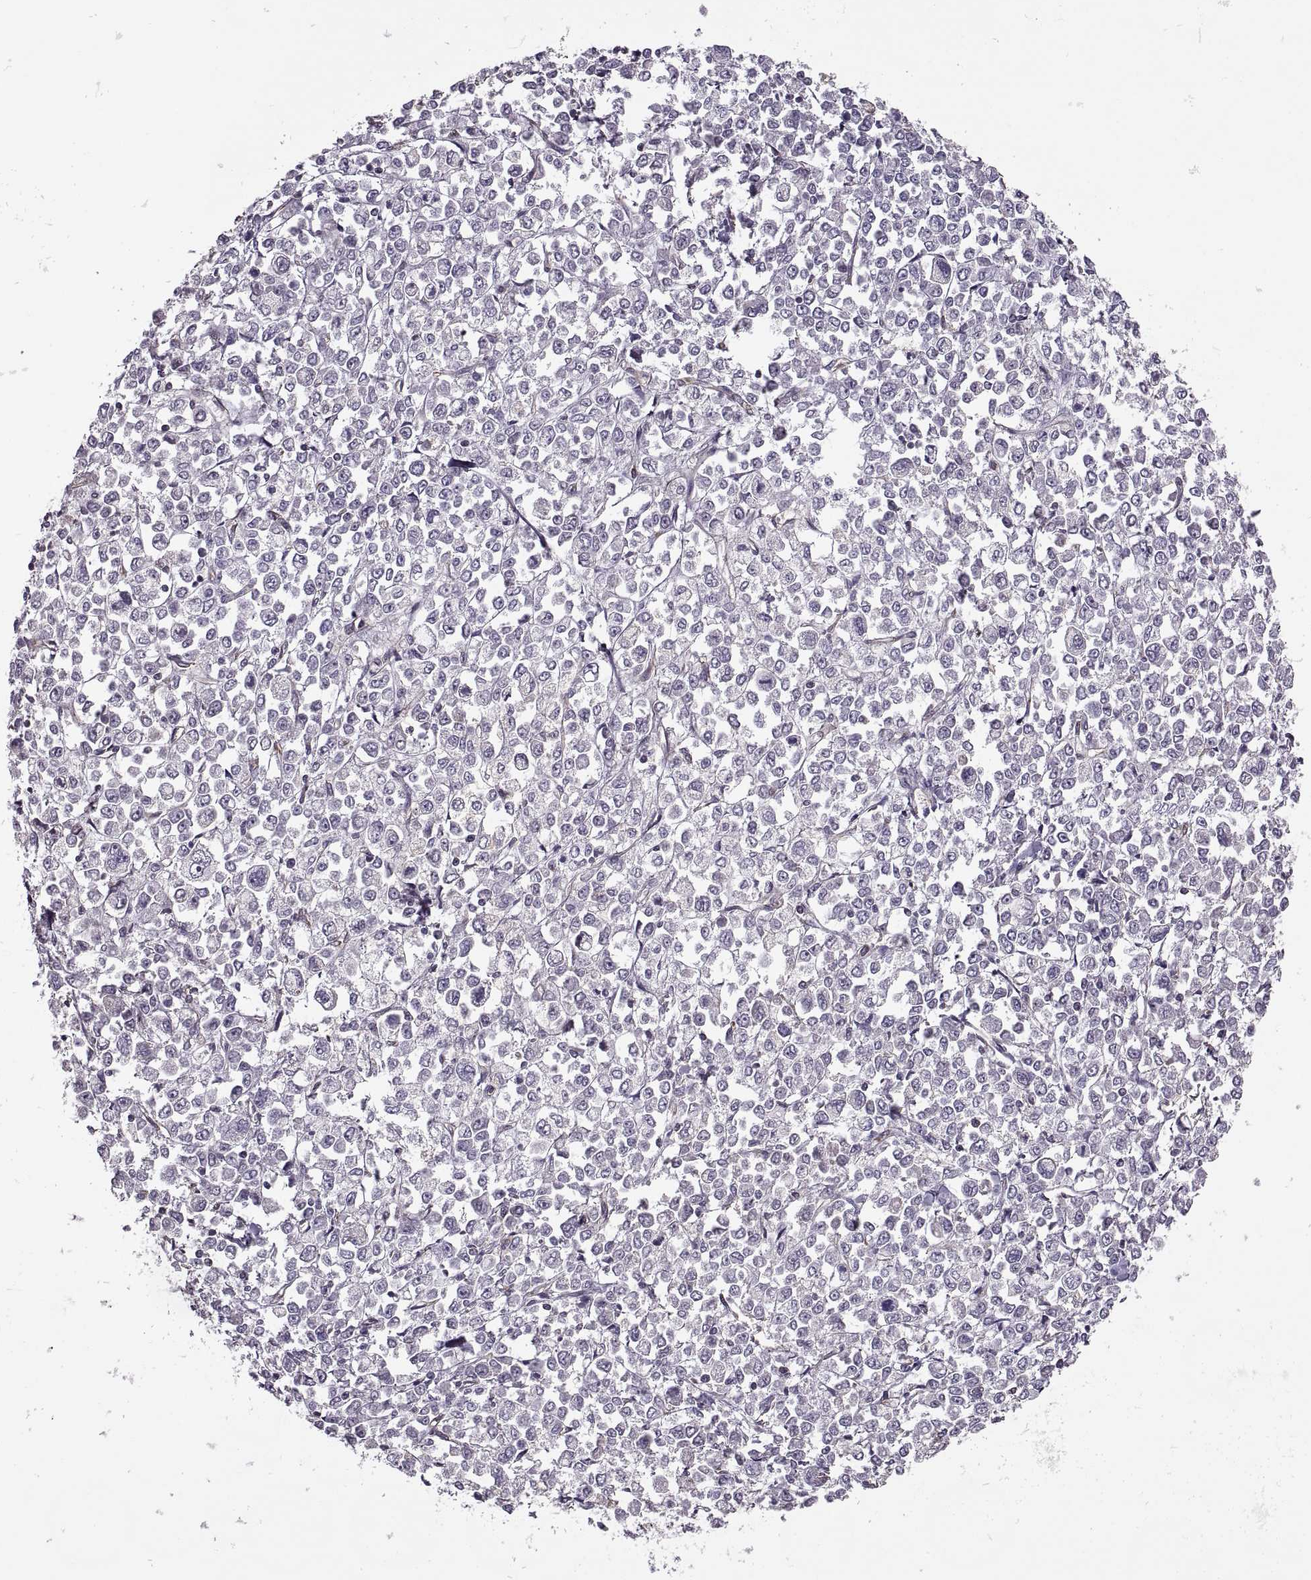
{"staining": {"intensity": "negative", "quantity": "none", "location": "none"}, "tissue": "stomach cancer", "cell_type": "Tumor cells", "image_type": "cancer", "snomed": [{"axis": "morphology", "description": "Adenocarcinoma, NOS"}, {"axis": "topography", "description": "Stomach, upper"}], "caption": "Stomach cancer stained for a protein using IHC demonstrates no positivity tumor cells.", "gene": "SLC2A3", "patient": {"sex": "male", "age": 70}}